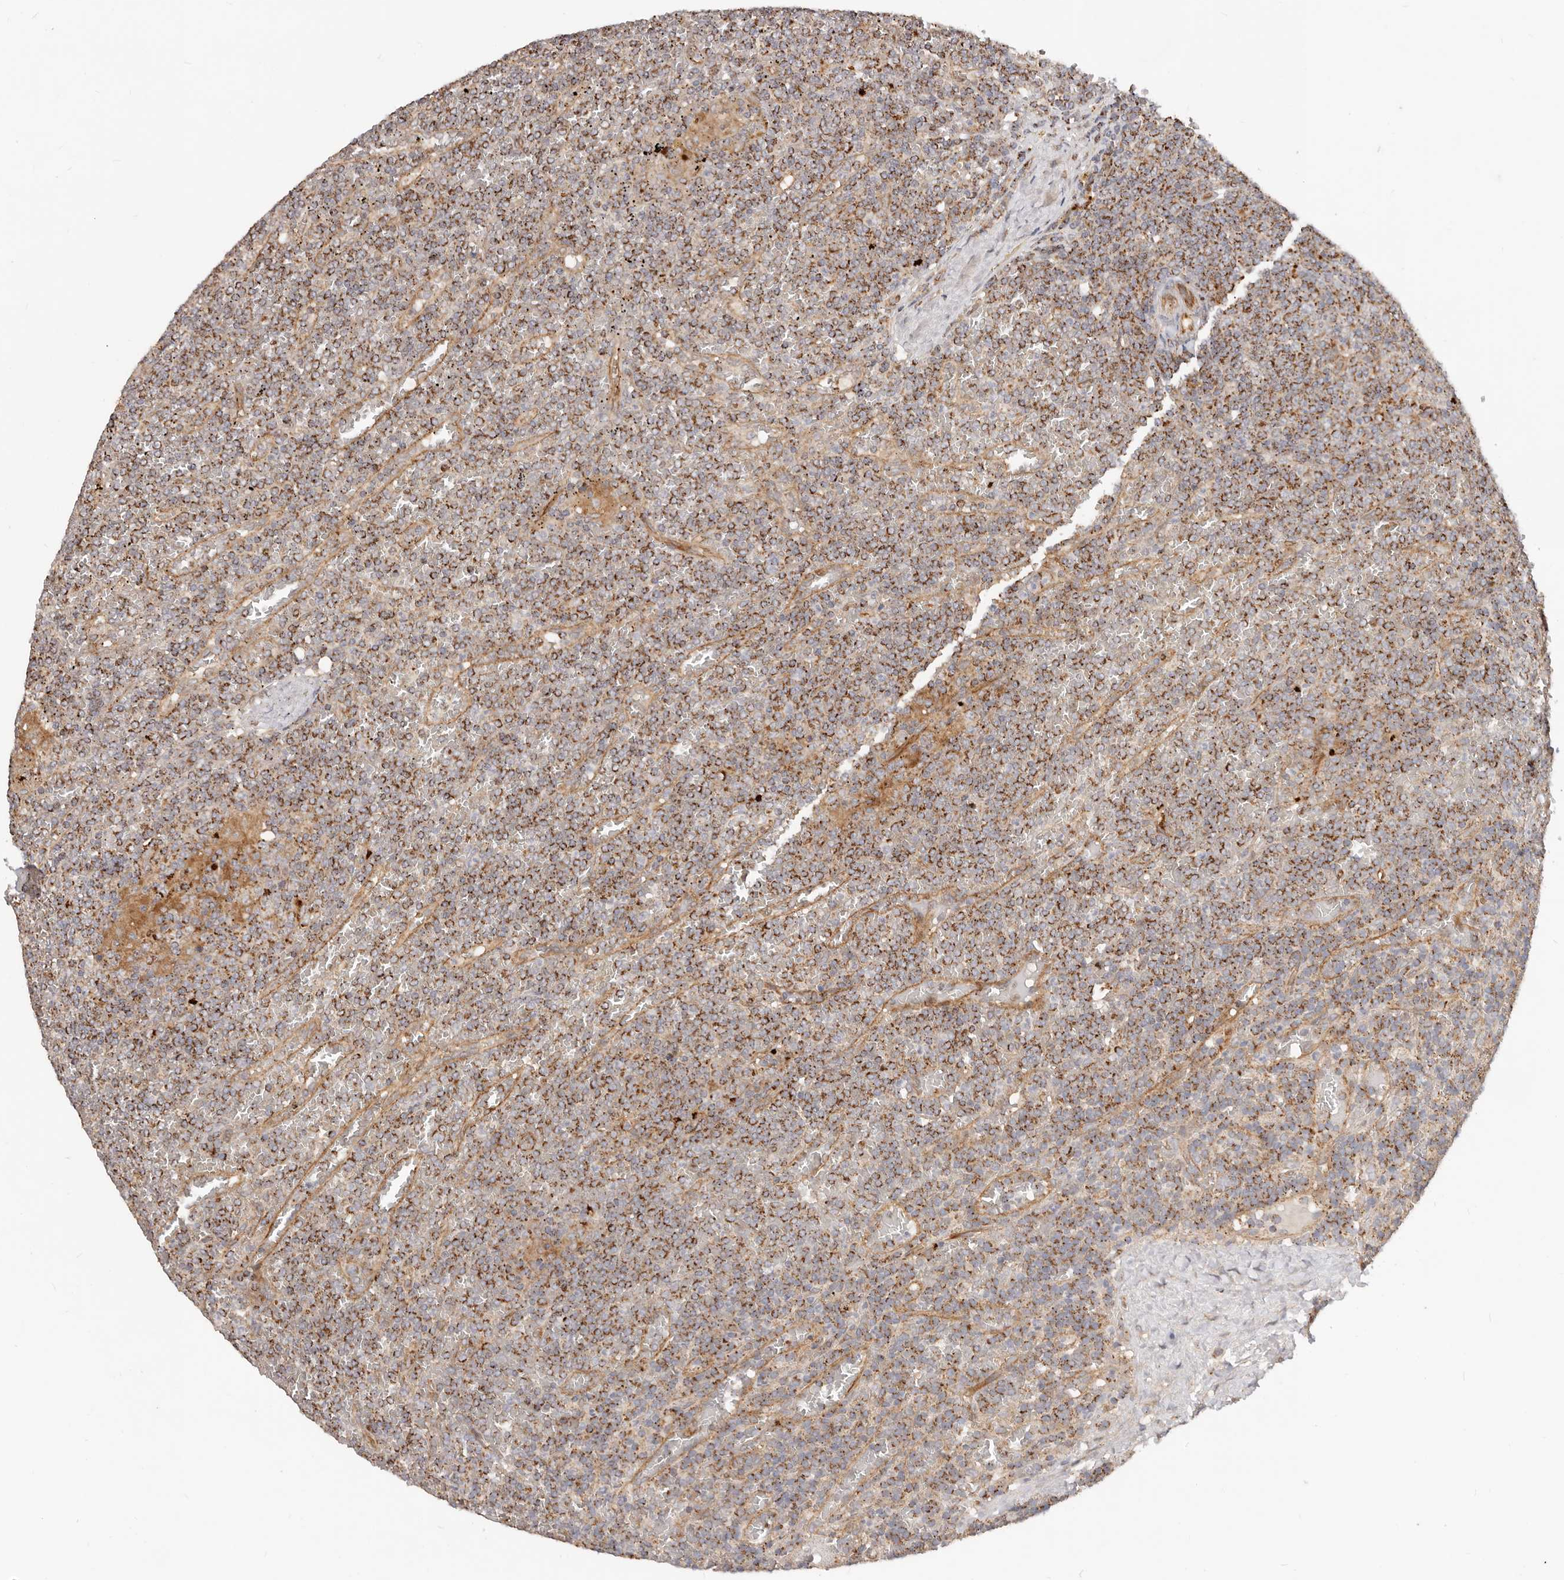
{"staining": {"intensity": "strong", "quantity": ">75%", "location": "cytoplasmic/membranous"}, "tissue": "lymphoma", "cell_type": "Tumor cells", "image_type": "cancer", "snomed": [{"axis": "morphology", "description": "Malignant lymphoma, non-Hodgkin's type, Low grade"}, {"axis": "topography", "description": "Spleen"}], "caption": "The histopathology image shows immunohistochemical staining of malignant lymphoma, non-Hodgkin's type (low-grade). There is strong cytoplasmic/membranous positivity is seen in approximately >75% of tumor cells.", "gene": "USP49", "patient": {"sex": "female", "age": 19}}